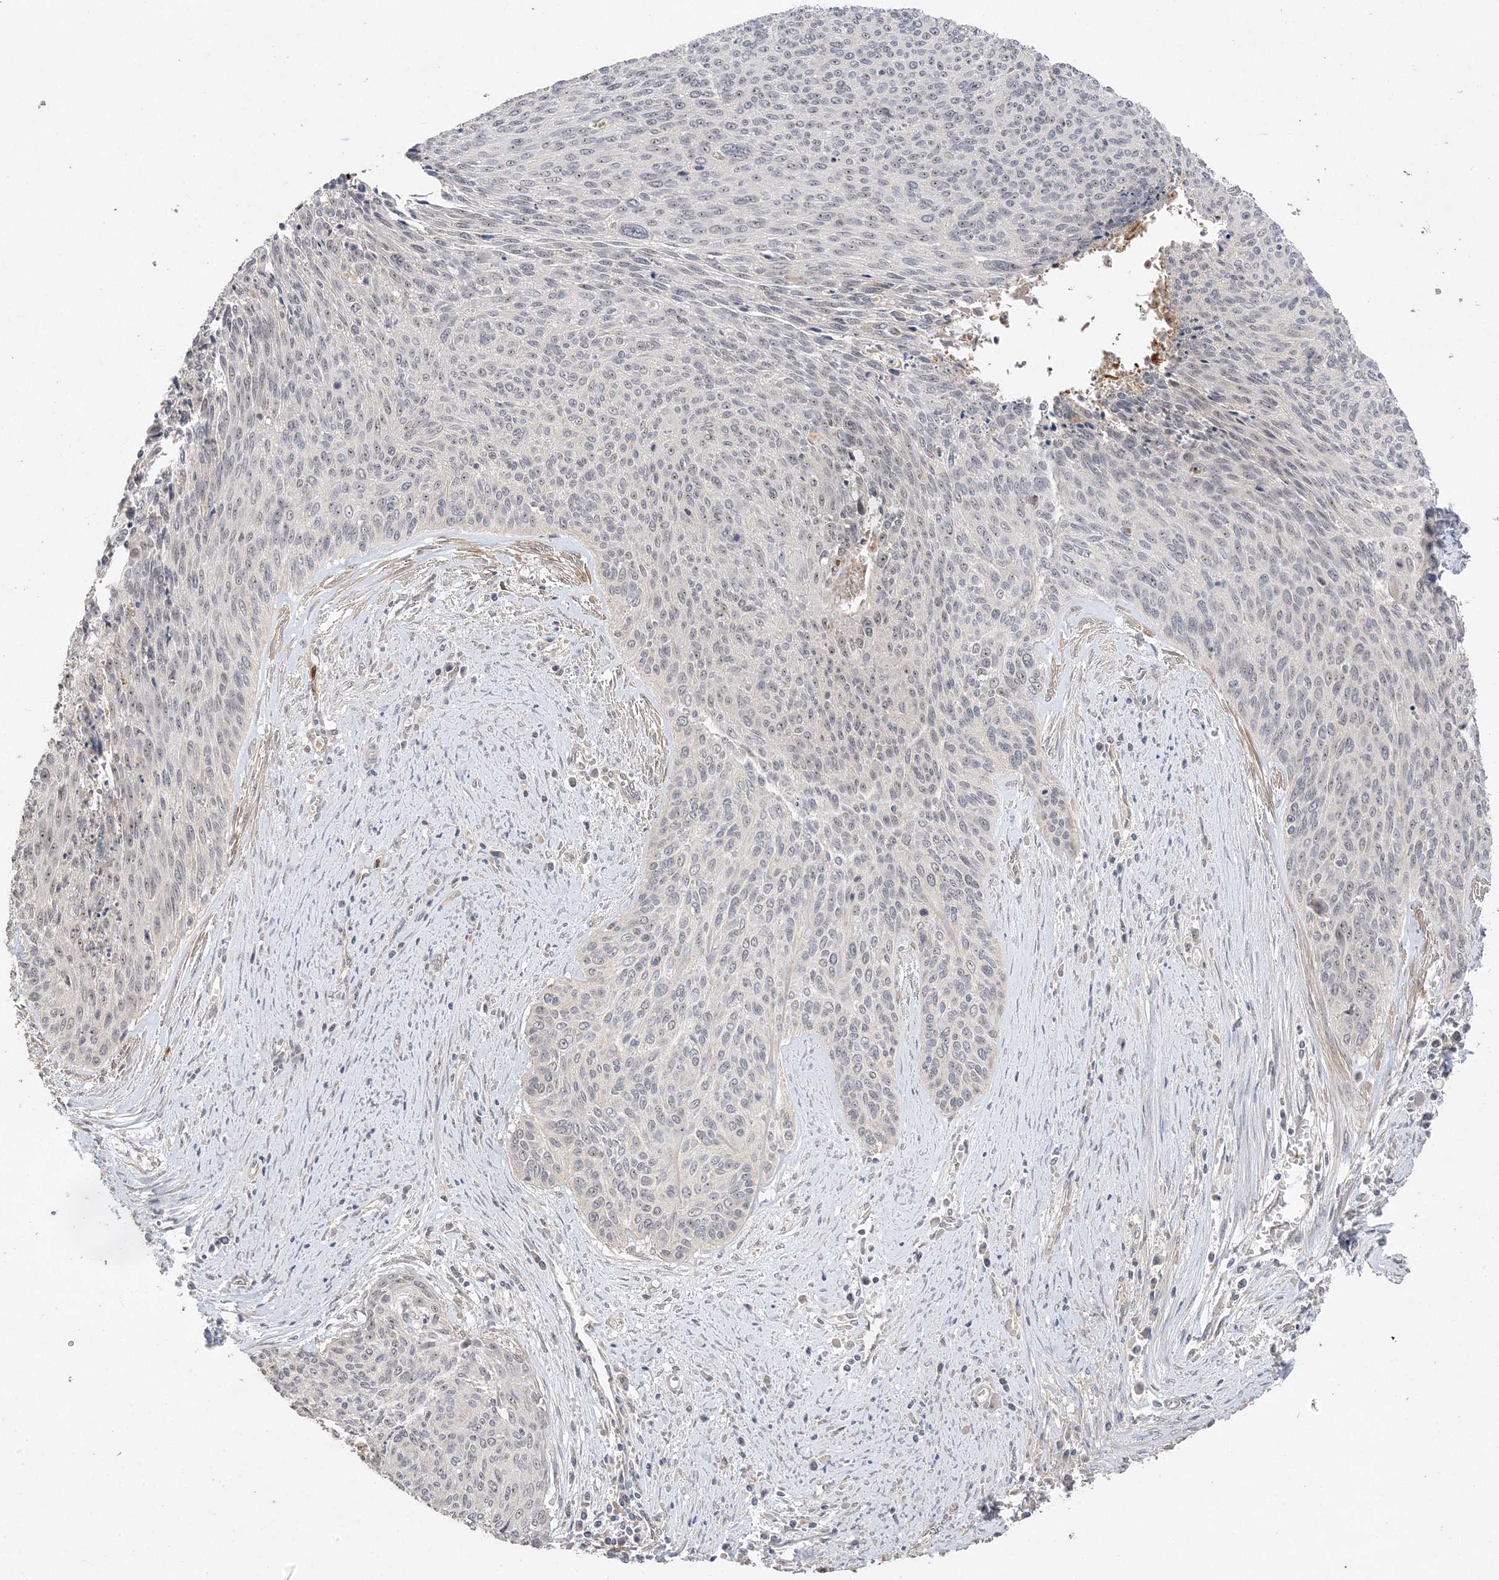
{"staining": {"intensity": "weak", "quantity": "<25%", "location": "nuclear"}, "tissue": "cervical cancer", "cell_type": "Tumor cells", "image_type": "cancer", "snomed": [{"axis": "morphology", "description": "Squamous cell carcinoma, NOS"}, {"axis": "topography", "description": "Cervix"}], "caption": "High magnification brightfield microscopy of cervical cancer (squamous cell carcinoma) stained with DAB (3,3'-diaminobenzidine) (brown) and counterstained with hematoxylin (blue): tumor cells show no significant staining.", "gene": "DDX18", "patient": {"sex": "female", "age": 55}}